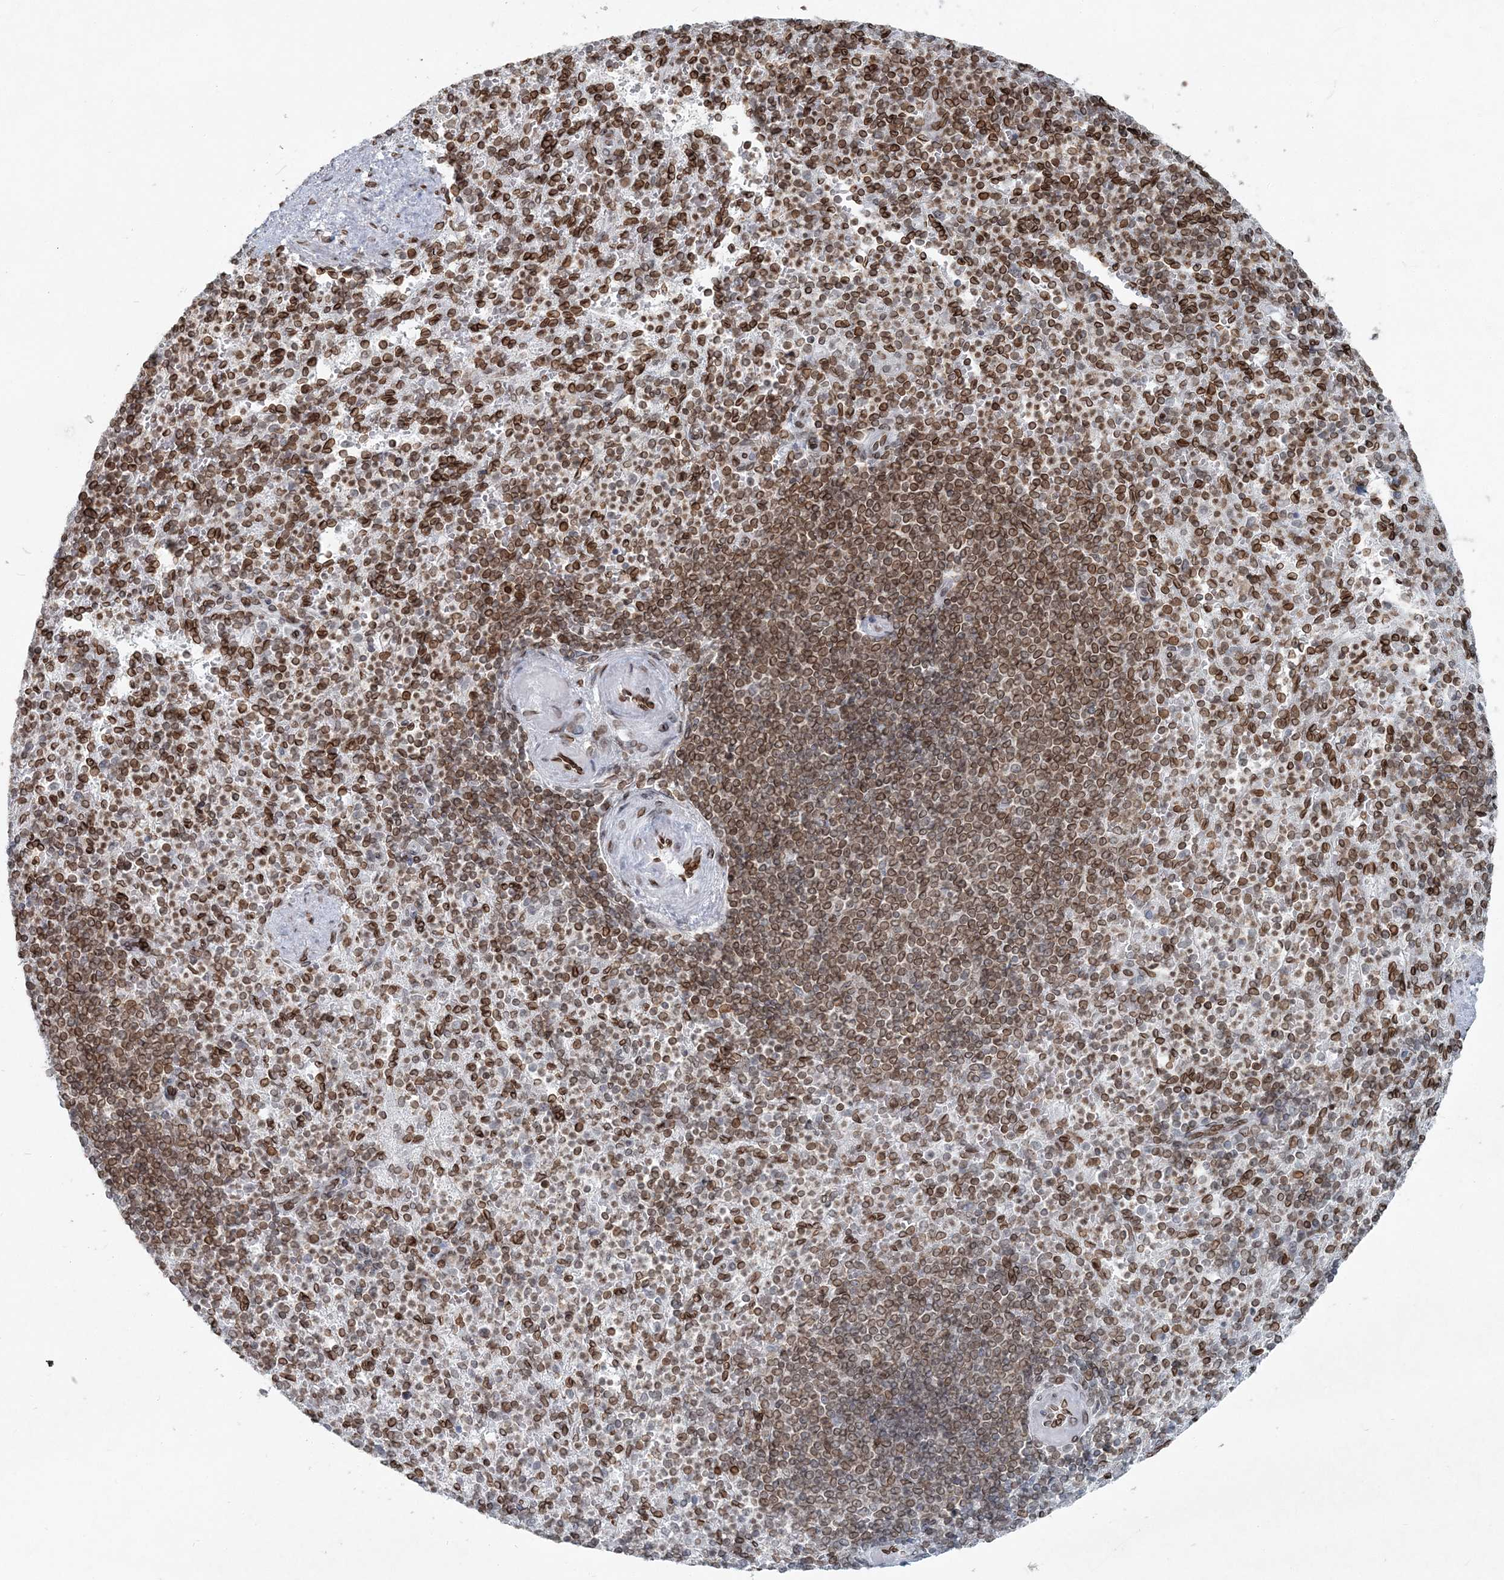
{"staining": {"intensity": "moderate", "quantity": ">75%", "location": "cytoplasmic/membranous,nuclear"}, "tissue": "spleen", "cell_type": "Cells in red pulp", "image_type": "normal", "snomed": [{"axis": "morphology", "description": "Normal tissue, NOS"}, {"axis": "topography", "description": "Spleen"}], "caption": "Immunohistochemical staining of benign human spleen exhibits >75% levels of moderate cytoplasmic/membranous,nuclear protein staining in about >75% of cells in red pulp.", "gene": "GJD4", "patient": {"sex": "female", "age": 74}}